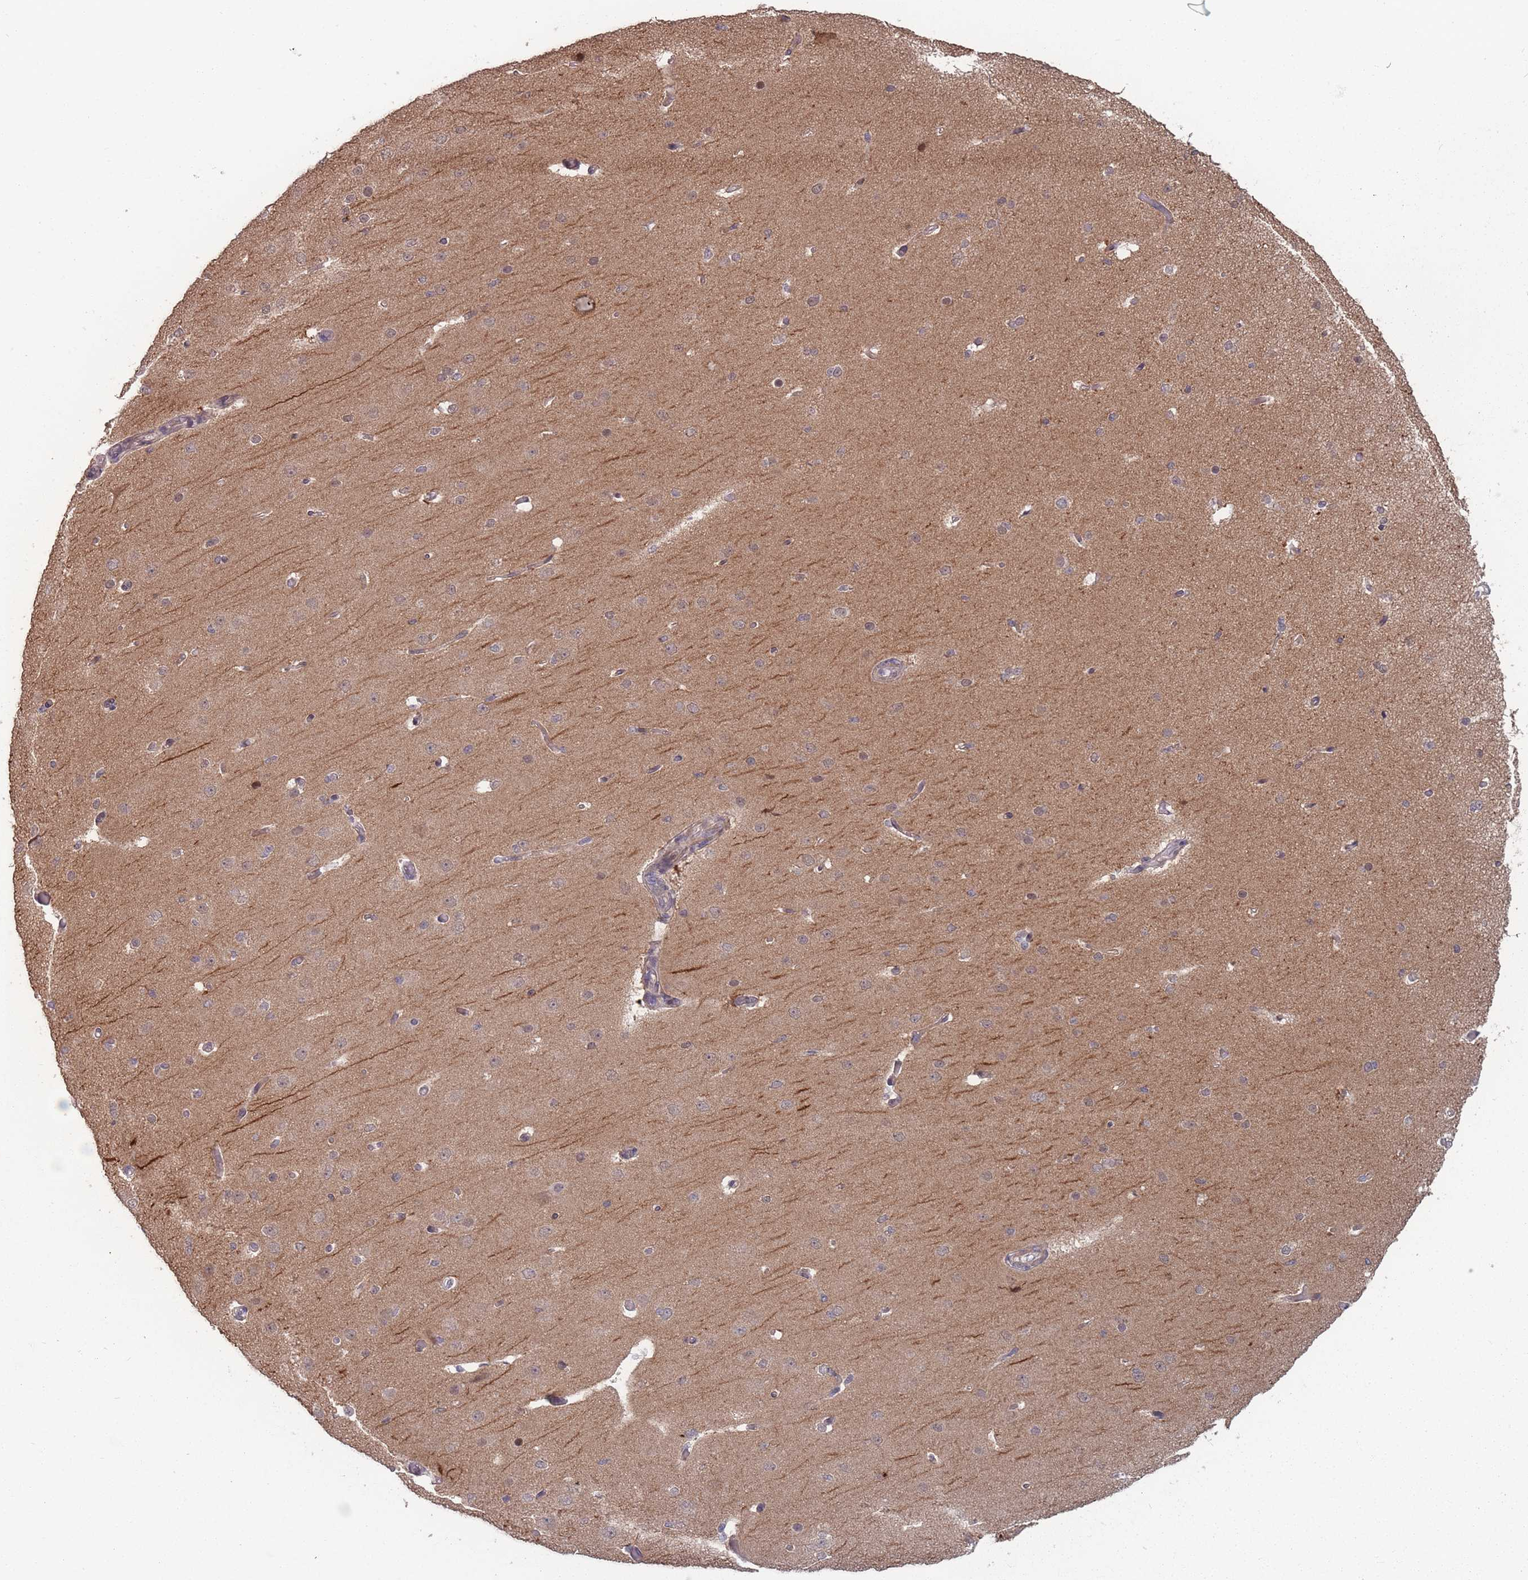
{"staining": {"intensity": "weak", "quantity": ">75%", "location": "cytoplasmic/membranous"}, "tissue": "cerebral cortex", "cell_type": "Endothelial cells", "image_type": "normal", "snomed": [{"axis": "morphology", "description": "Normal tissue, NOS"}, {"axis": "morphology", "description": "Inflammation, NOS"}, {"axis": "topography", "description": "Cerebral cortex"}], "caption": "Protein staining shows weak cytoplasmic/membranous expression in approximately >75% of endothelial cells in normal cerebral cortex. (DAB (3,3'-diaminobenzidine) = brown stain, brightfield microscopy at high magnification).", "gene": "CNTRL", "patient": {"sex": "male", "age": 6}}